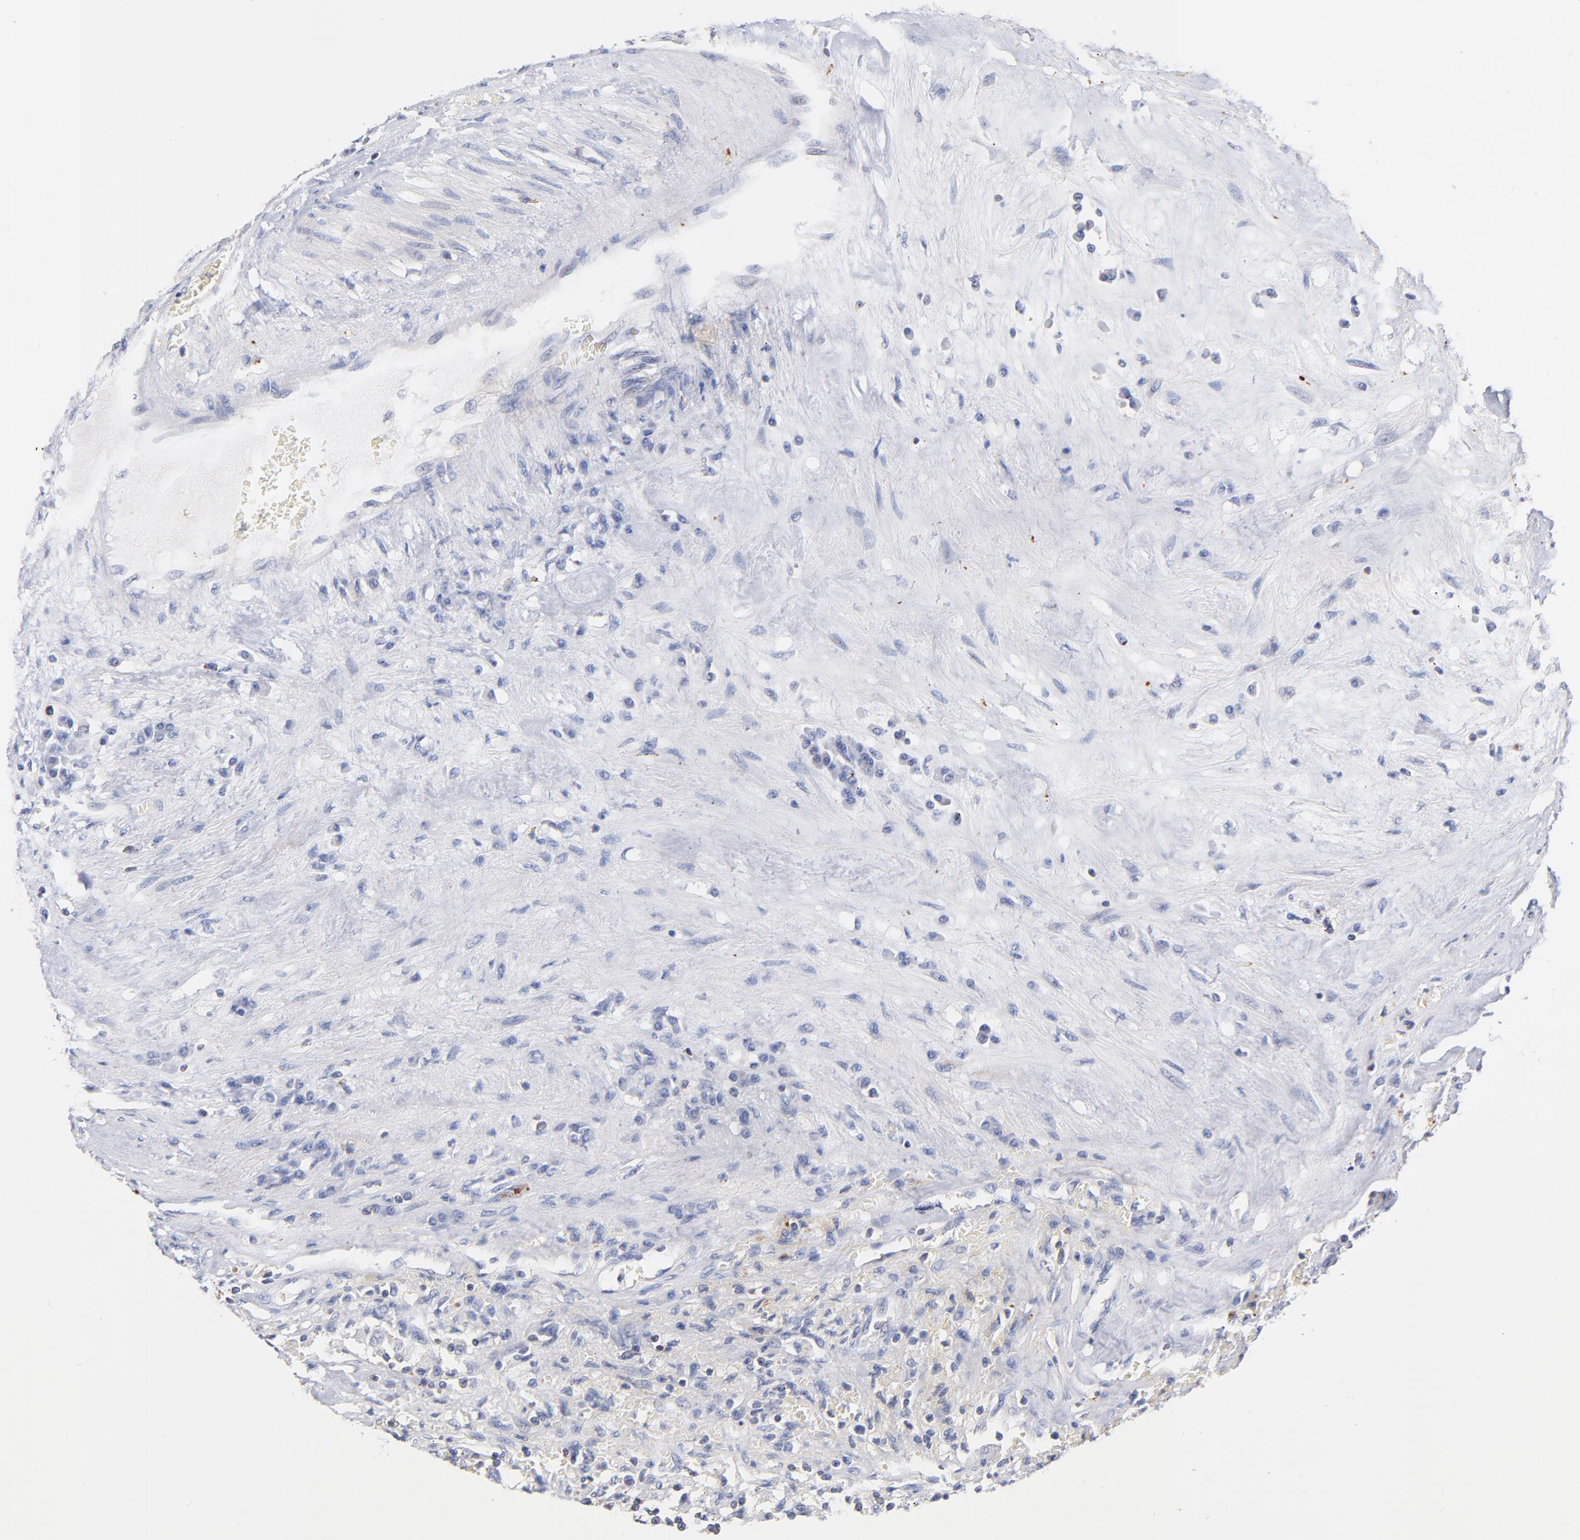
{"staining": {"intensity": "negative", "quantity": "none", "location": "none"}, "tissue": "renal cancer", "cell_type": "Tumor cells", "image_type": "cancer", "snomed": [{"axis": "morphology", "description": "Normal tissue, NOS"}, {"axis": "morphology", "description": "Adenocarcinoma, NOS"}, {"axis": "topography", "description": "Kidney"}], "caption": "Human renal adenocarcinoma stained for a protein using IHC demonstrates no positivity in tumor cells.", "gene": "KREMEN2", "patient": {"sex": "male", "age": 71}}